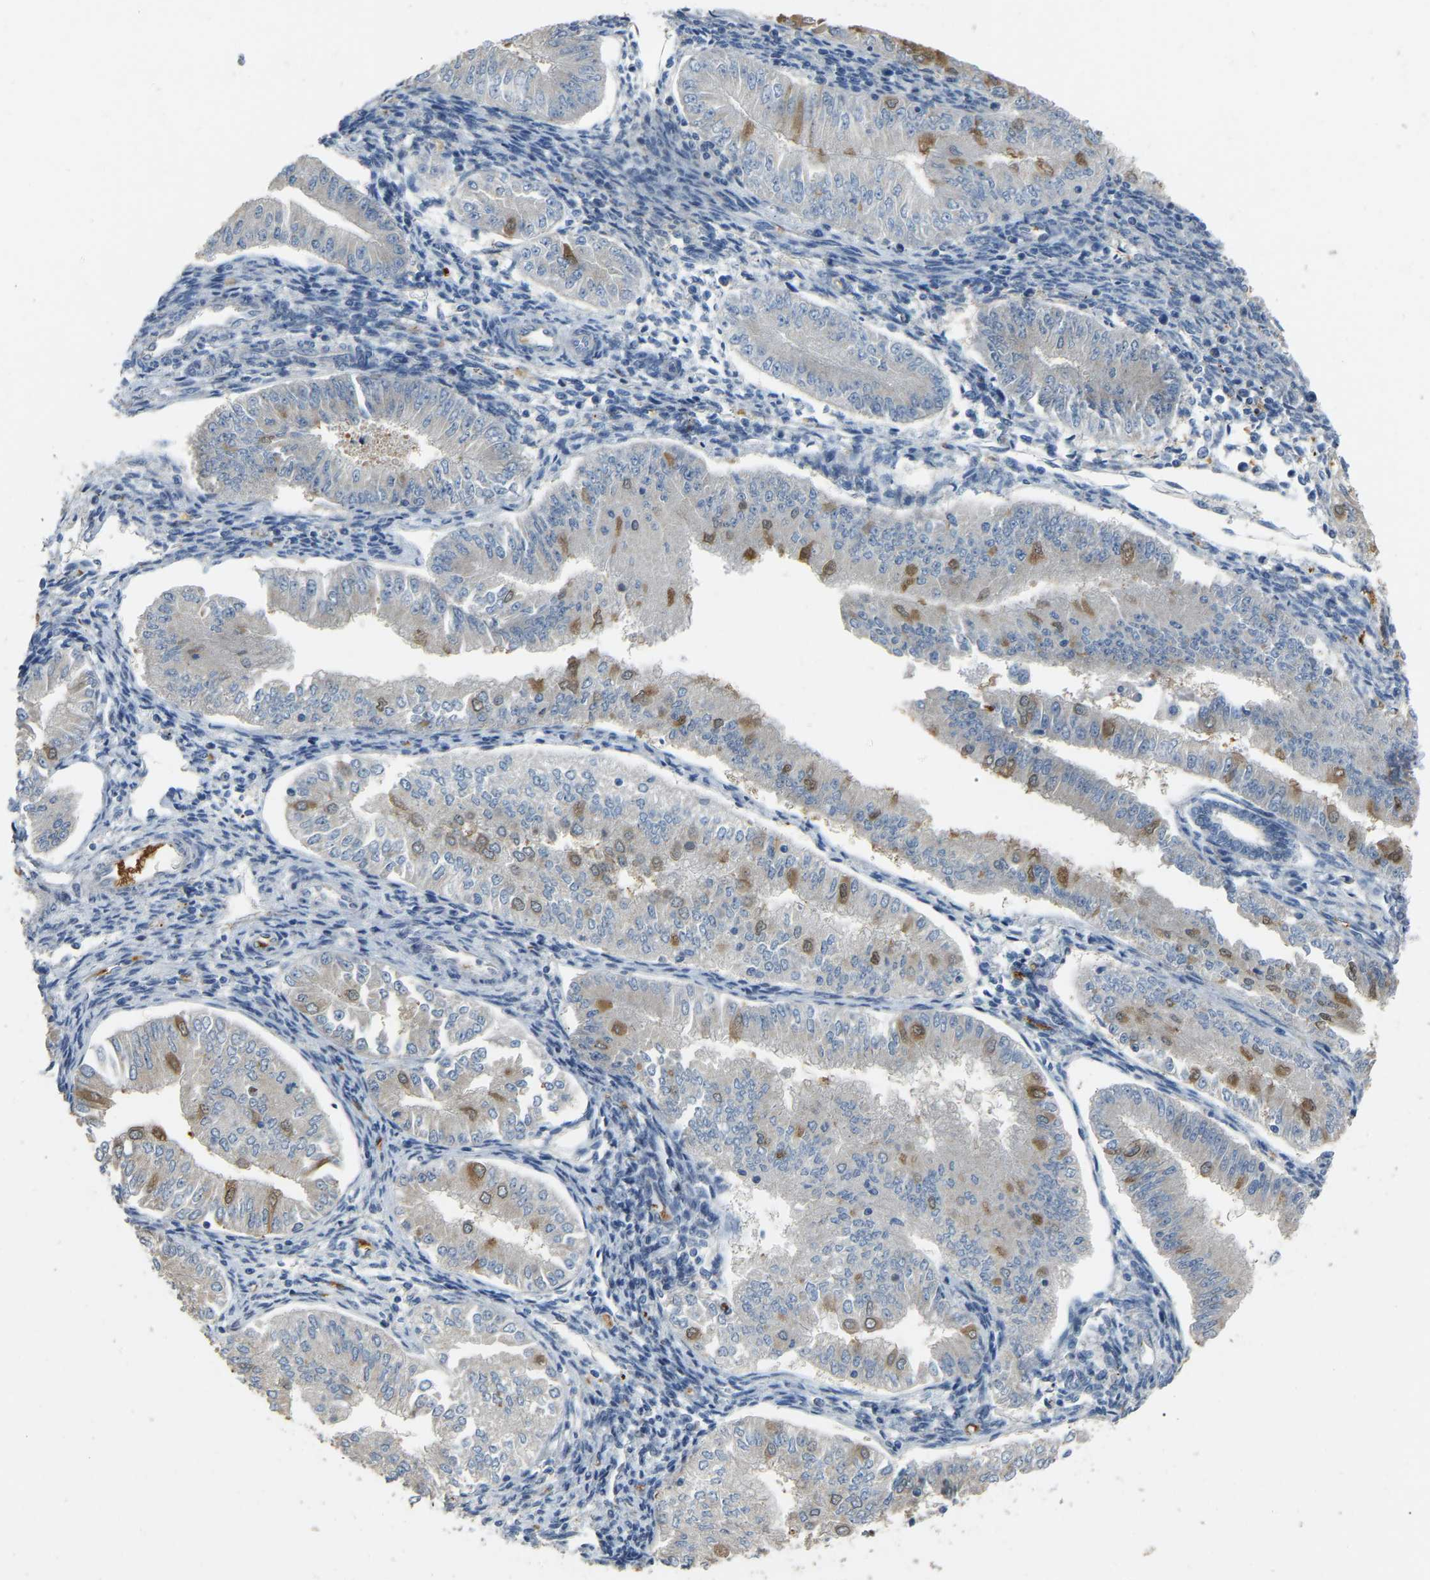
{"staining": {"intensity": "moderate", "quantity": "<25%", "location": "cytoplasmic/membranous"}, "tissue": "endometrial cancer", "cell_type": "Tumor cells", "image_type": "cancer", "snomed": [{"axis": "morphology", "description": "Normal tissue, NOS"}, {"axis": "morphology", "description": "Adenocarcinoma, NOS"}, {"axis": "topography", "description": "Endometrium"}], "caption": "Immunohistochemistry (IHC) (DAB) staining of endometrial adenocarcinoma shows moderate cytoplasmic/membranous protein expression in approximately <25% of tumor cells.", "gene": "CFAP298", "patient": {"sex": "female", "age": 53}}